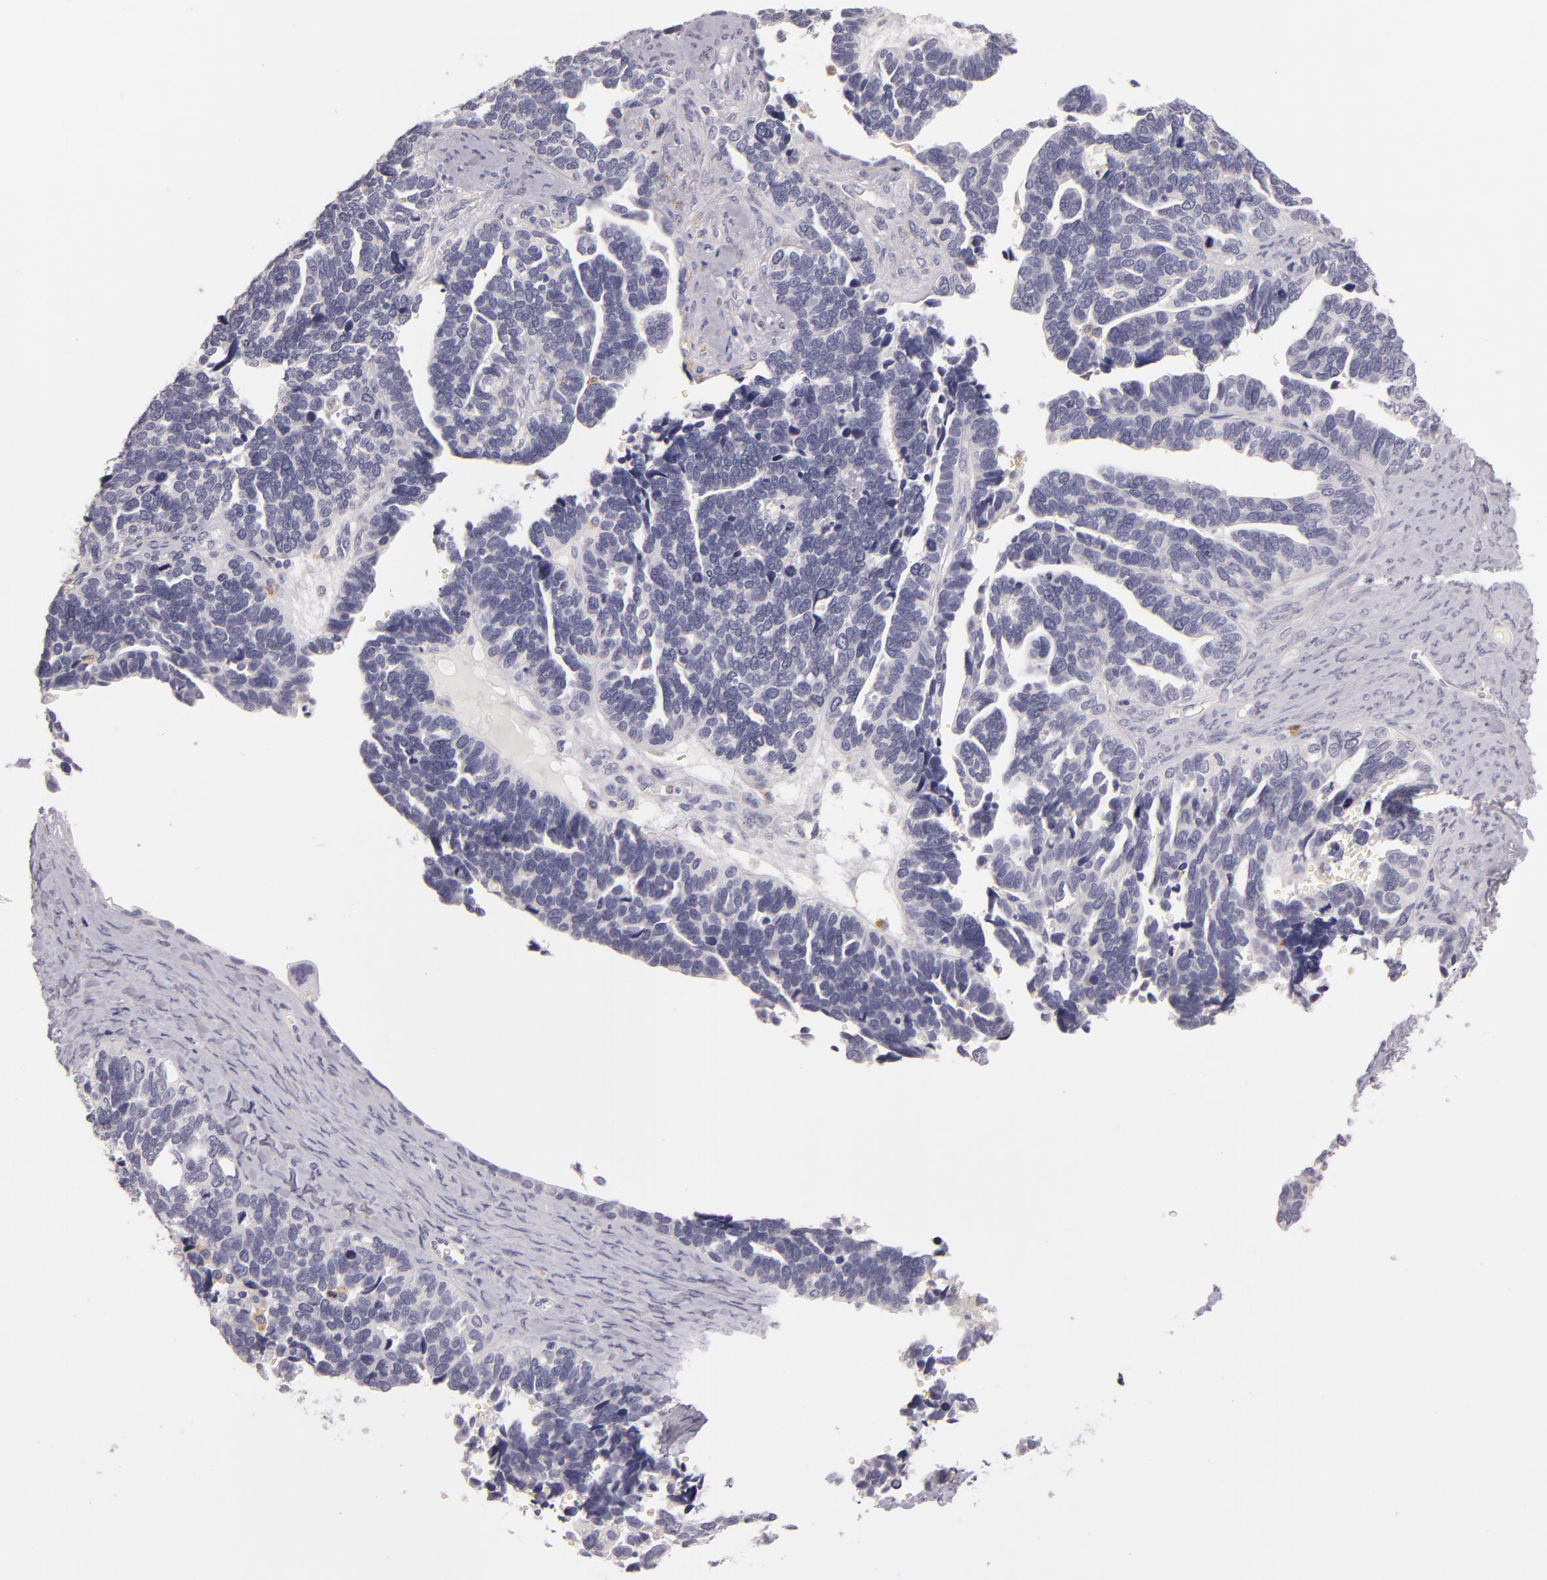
{"staining": {"intensity": "negative", "quantity": "none", "location": "none"}, "tissue": "ovarian cancer", "cell_type": "Tumor cells", "image_type": "cancer", "snomed": [{"axis": "morphology", "description": "Cystadenocarcinoma, serous, NOS"}, {"axis": "topography", "description": "Ovary"}], "caption": "Human ovarian cancer (serous cystadenocarcinoma) stained for a protein using immunohistochemistry displays no staining in tumor cells.", "gene": "TLR8", "patient": {"sex": "female", "age": 77}}